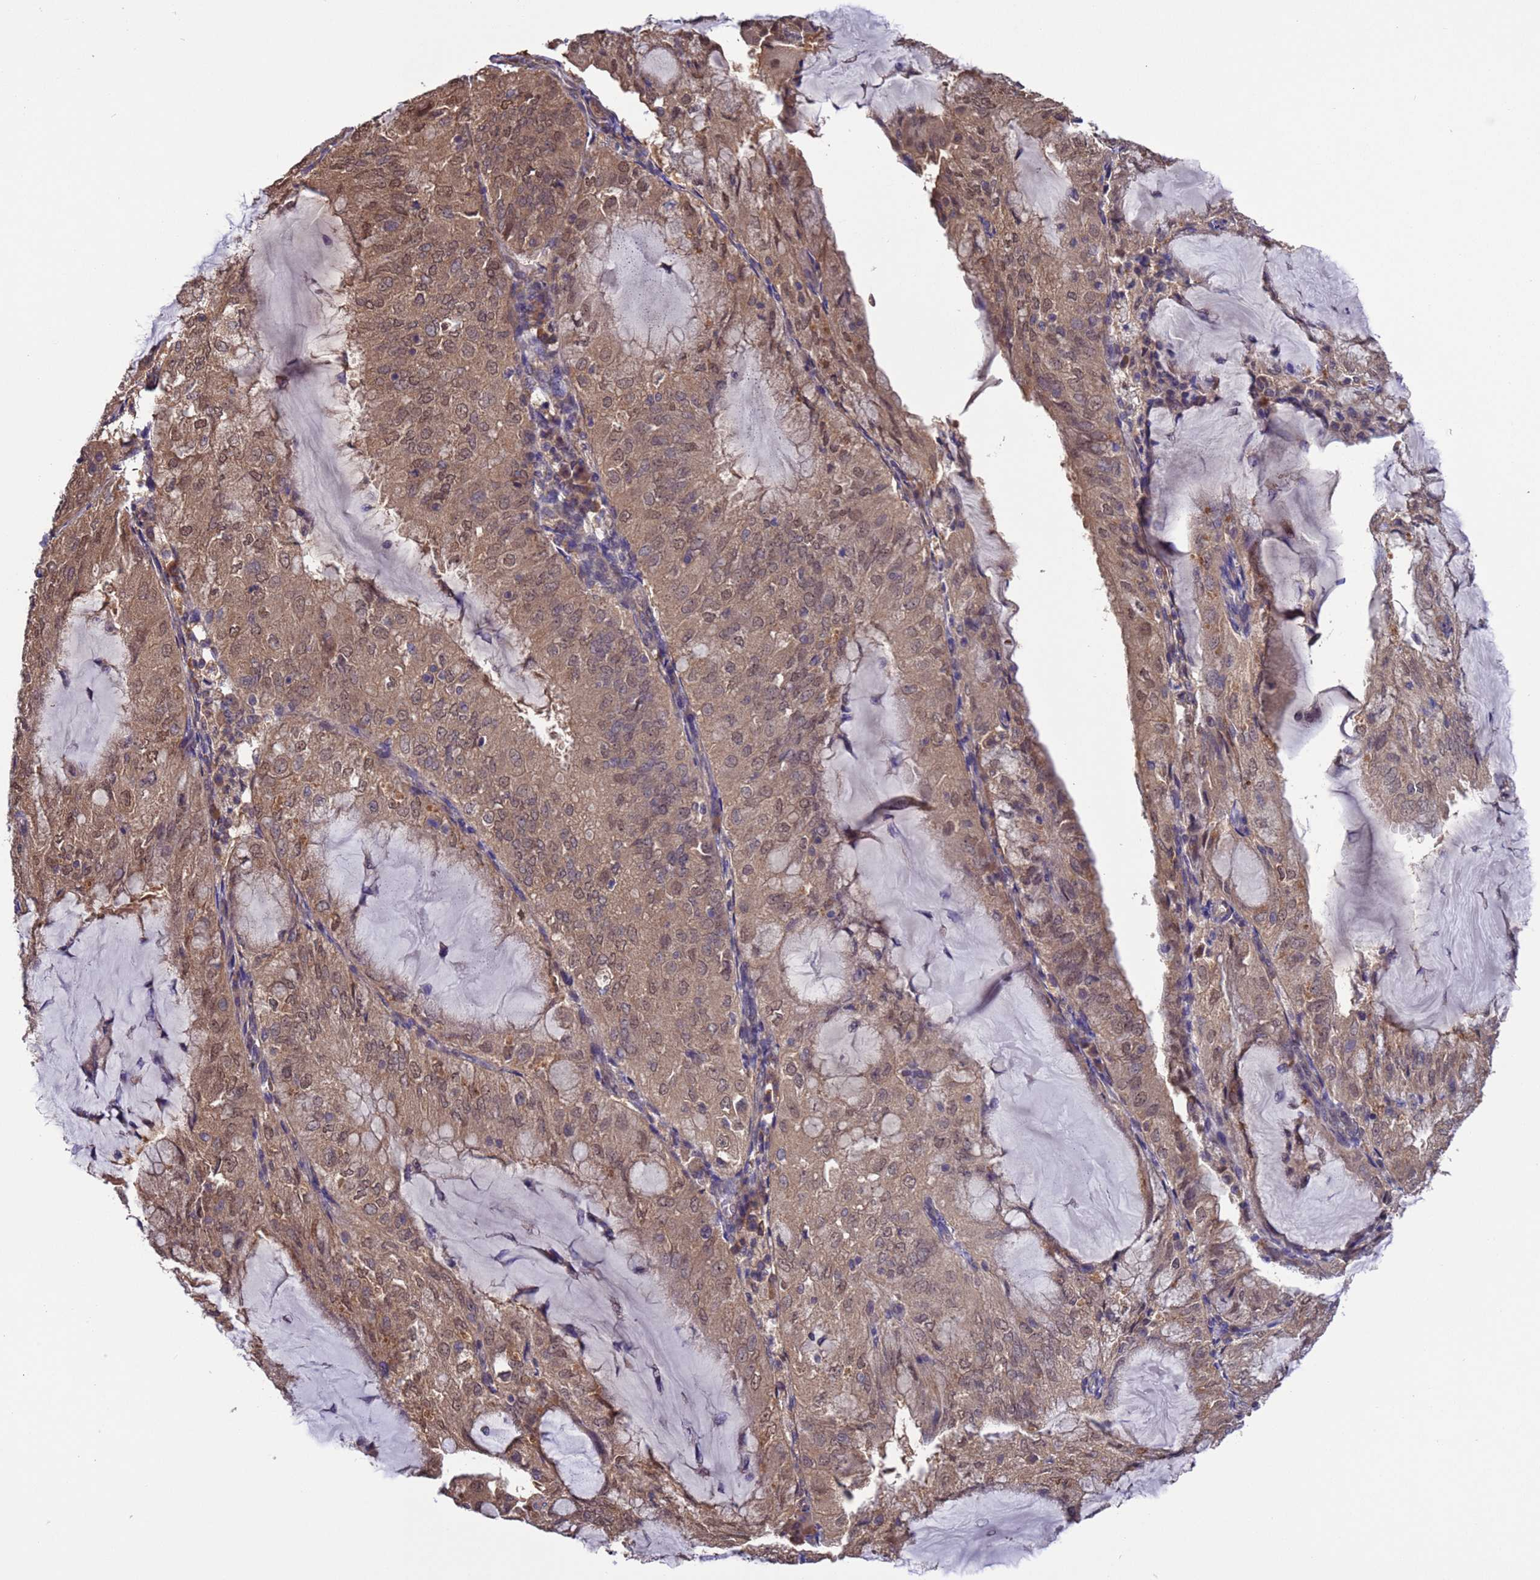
{"staining": {"intensity": "weak", "quantity": ">75%", "location": "cytoplasmic/membranous,nuclear"}, "tissue": "endometrial cancer", "cell_type": "Tumor cells", "image_type": "cancer", "snomed": [{"axis": "morphology", "description": "Adenocarcinoma, NOS"}, {"axis": "topography", "description": "Endometrium"}], "caption": "Endometrial adenocarcinoma stained for a protein shows weak cytoplasmic/membranous and nuclear positivity in tumor cells.", "gene": "ZFP69B", "patient": {"sex": "female", "age": 81}}